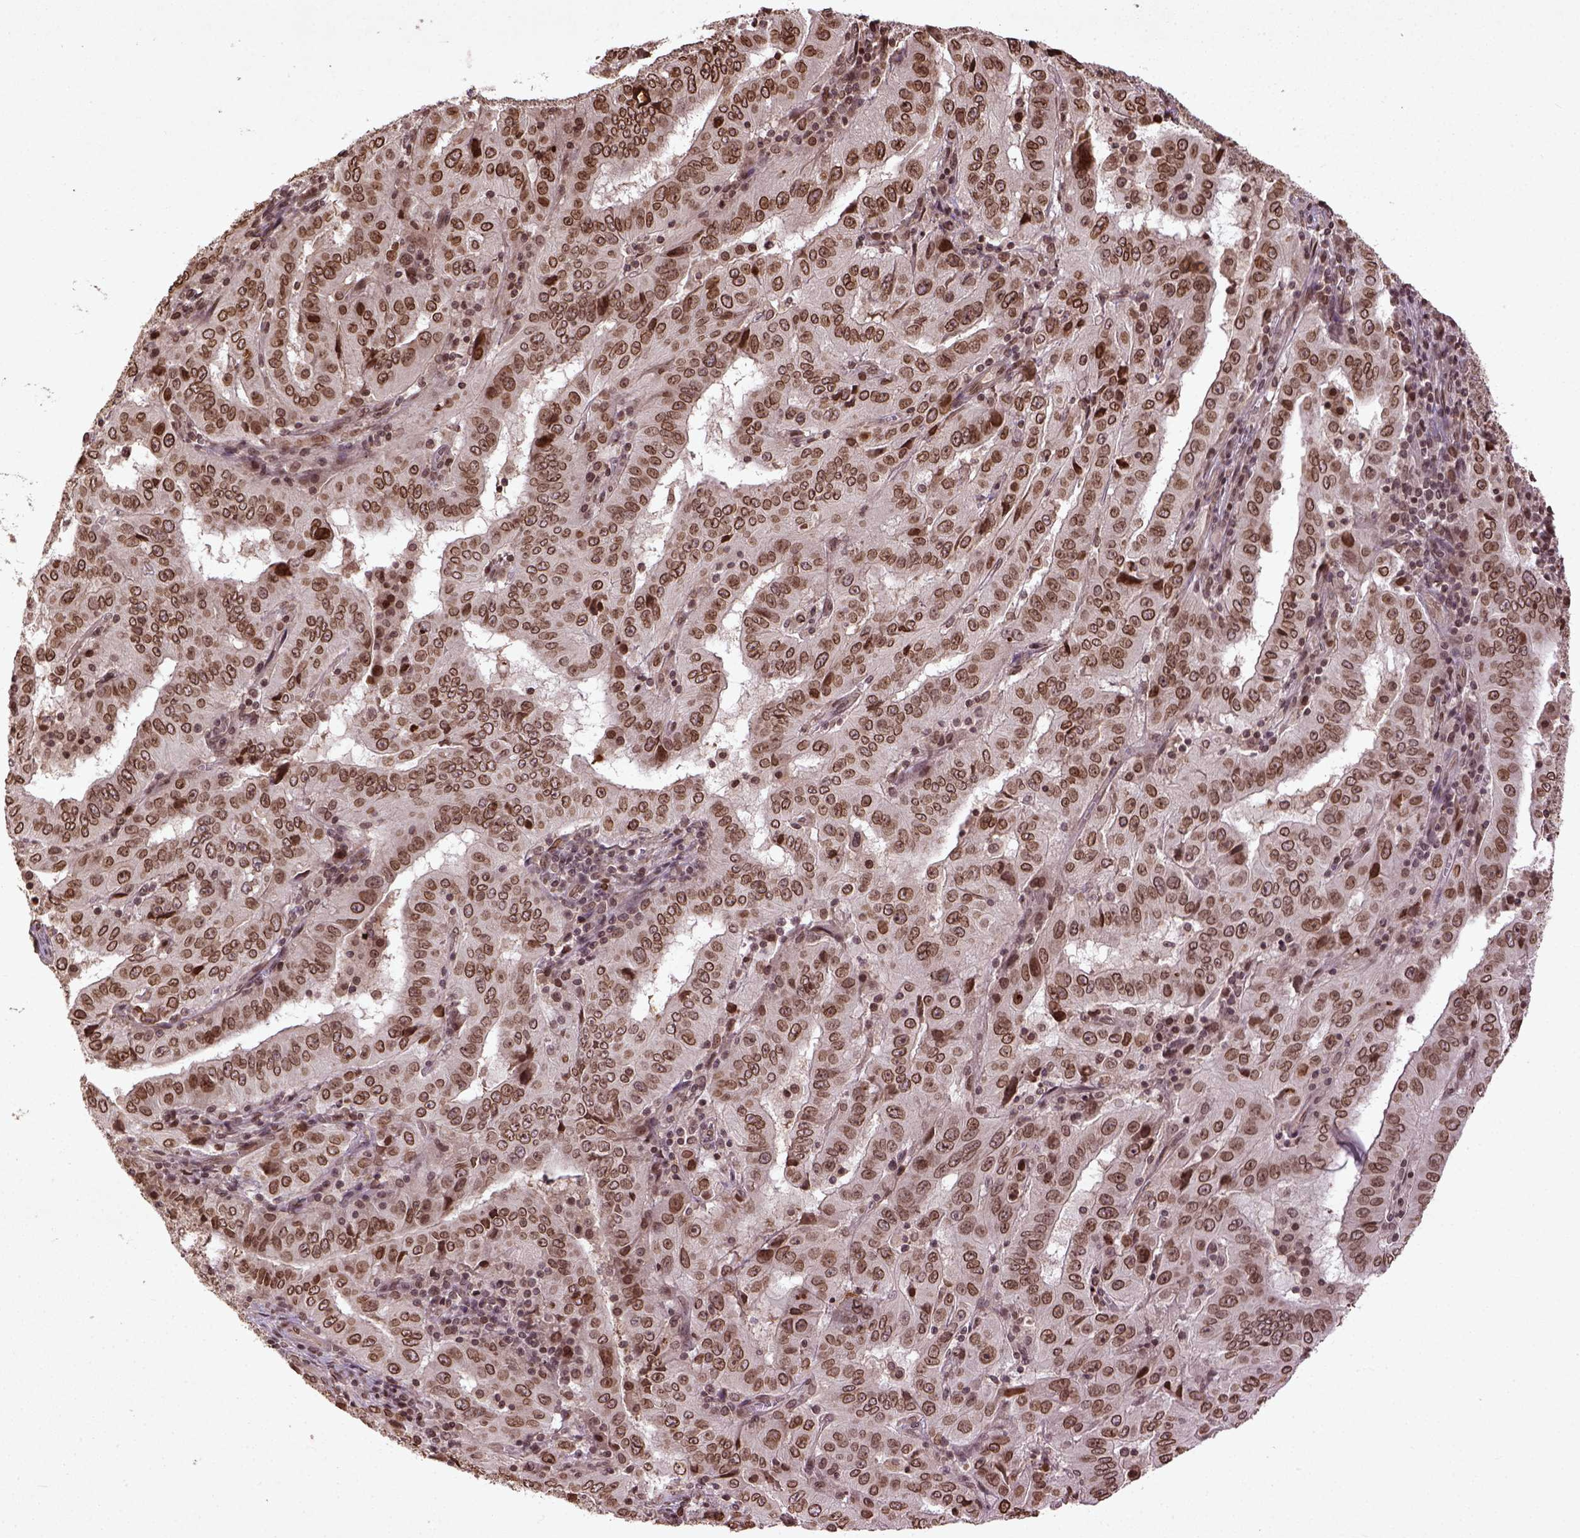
{"staining": {"intensity": "moderate", "quantity": ">75%", "location": "nuclear"}, "tissue": "pancreatic cancer", "cell_type": "Tumor cells", "image_type": "cancer", "snomed": [{"axis": "morphology", "description": "Adenocarcinoma, NOS"}, {"axis": "topography", "description": "Pancreas"}], "caption": "Immunohistochemistry (IHC) (DAB) staining of human pancreatic adenocarcinoma demonstrates moderate nuclear protein expression in approximately >75% of tumor cells.", "gene": "BANF1", "patient": {"sex": "male", "age": 63}}